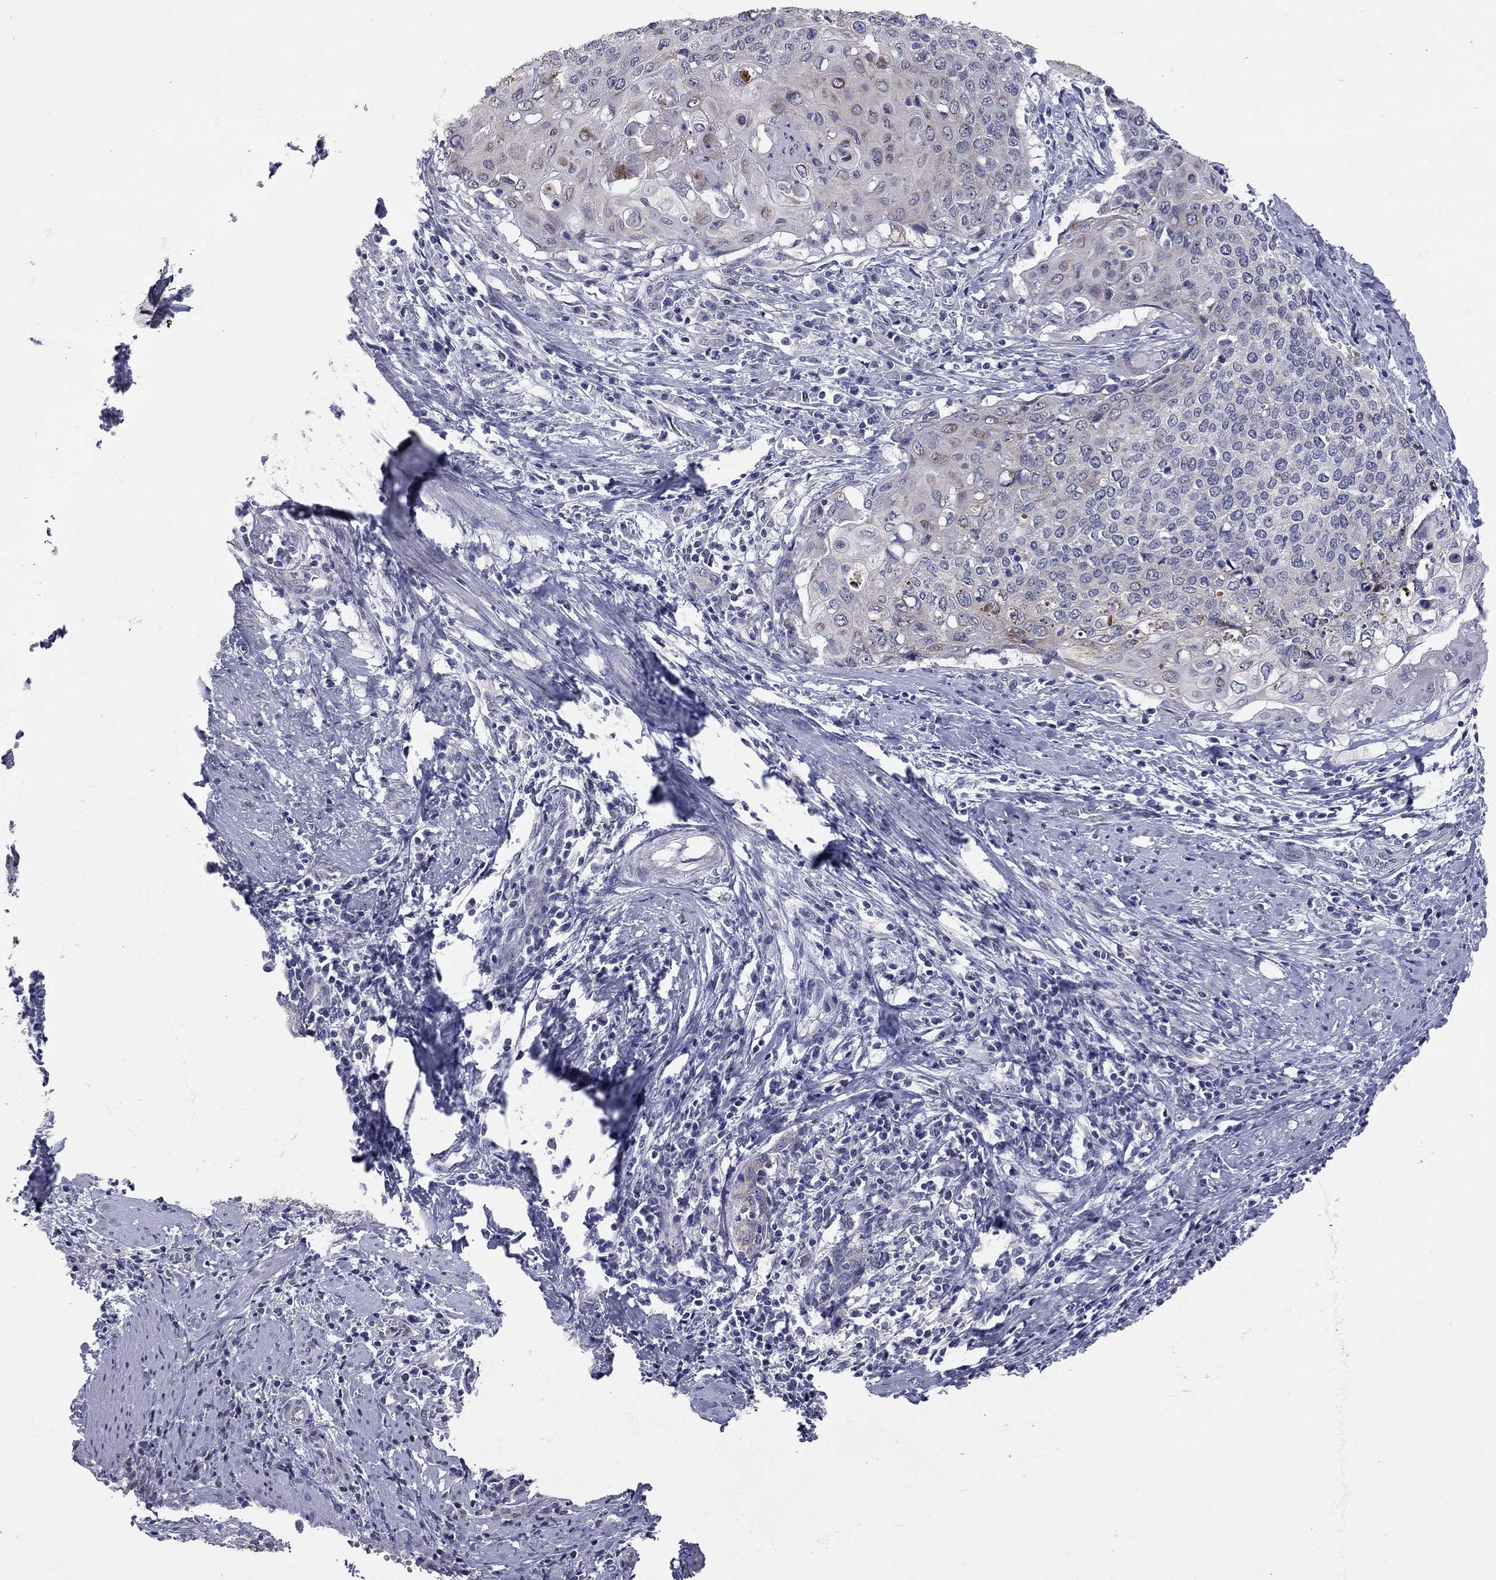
{"staining": {"intensity": "moderate", "quantity": "<25%", "location": "cytoplasmic/membranous"}, "tissue": "cervical cancer", "cell_type": "Tumor cells", "image_type": "cancer", "snomed": [{"axis": "morphology", "description": "Squamous cell carcinoma, NOS"}, {"axis": "topography", "description": "Cervix"}], "caption": "Immunohistochemistry of human squamous cell carcinoma (cervical) exhibits low levels of moderate cytoplasmic/membranous staining in approximately <25% of tumor cells. (DAB (3,3'-diaminobenzidine) IHC with brightfield microscopy, high magnification).", "gene": "SHOC2", "patient": {"sex": "female", "age": 39}}